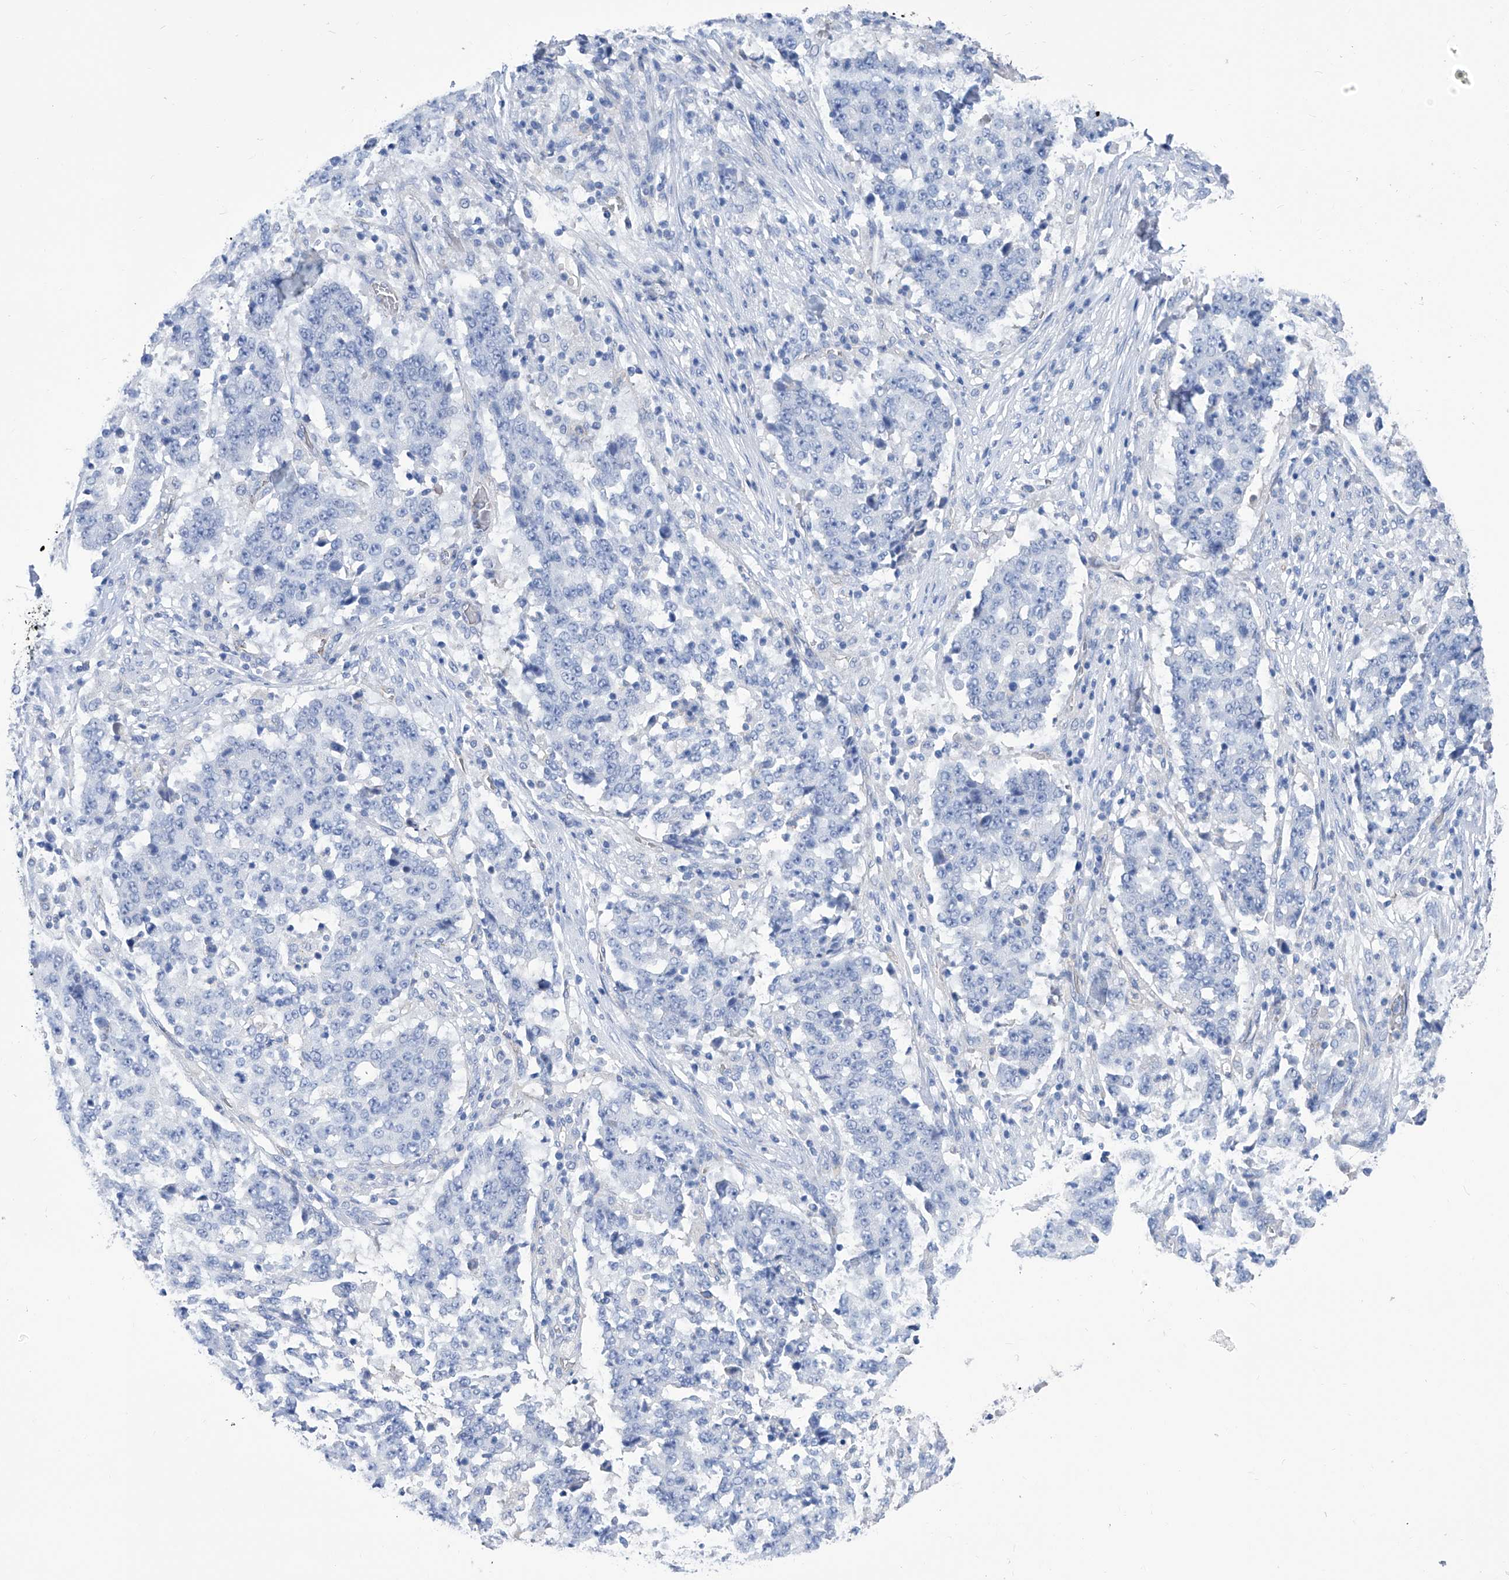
{"staining": {"intensity": "negative", "quantity": "none", "location": "none"}, "tissue": "stomach cancer", "cell_type": "Tumor cells", "image_type": "cancer", "snomed": [{"axis": "morphology", "description": "Adenocarcinoma, NOS"}, {"axis": "topography", "description": "Stomach"}], "caption": "Immunohistochemical staining of human stomach cancer (adenocarcinoma) shows no significant expression in tumor cells.", "gene": "SMS", "patient": {"sex": "male", "age": 59}}